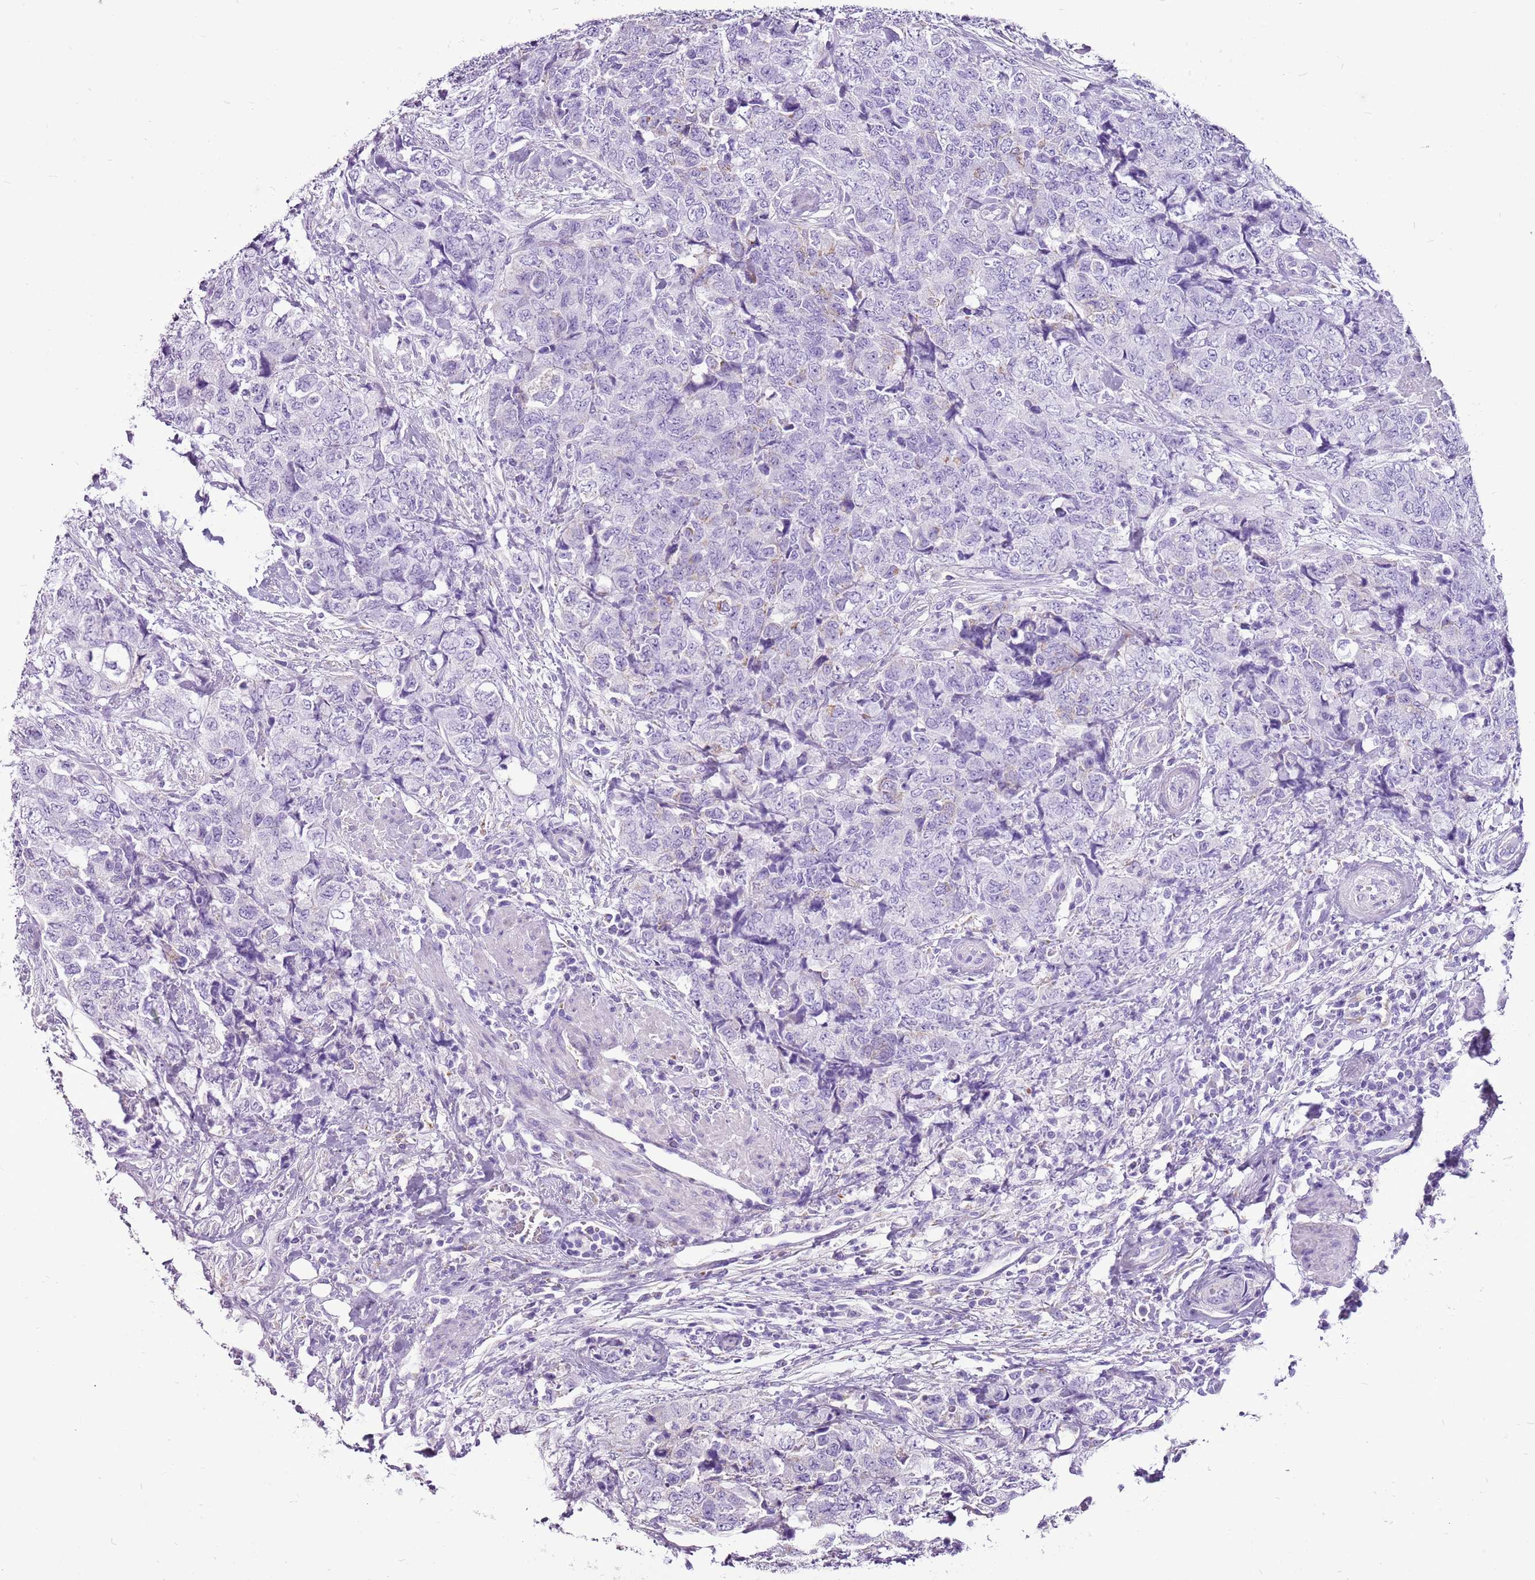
{"staining": {"intensity": "negative", "quantity": "none", "location": "none"}, "tissue": "urothelial cancer", "cell_type": "Tumor cells", "image_type": "cancer", "snomed": [{"axis": "morphology", "description": "Urothelial carcinoma, High grade"}, {"axis": "topography", "description": "Urinary bladder"}], "caption": "IHC micrograph of neoplastic tissue: human urothelial cancer stained with DAB (3,3'-diaminobenzidine) displays no significant protein staining in tumor cells.", "gene": "ACSS3", "patient": {"sex": "female", "age": 78}}